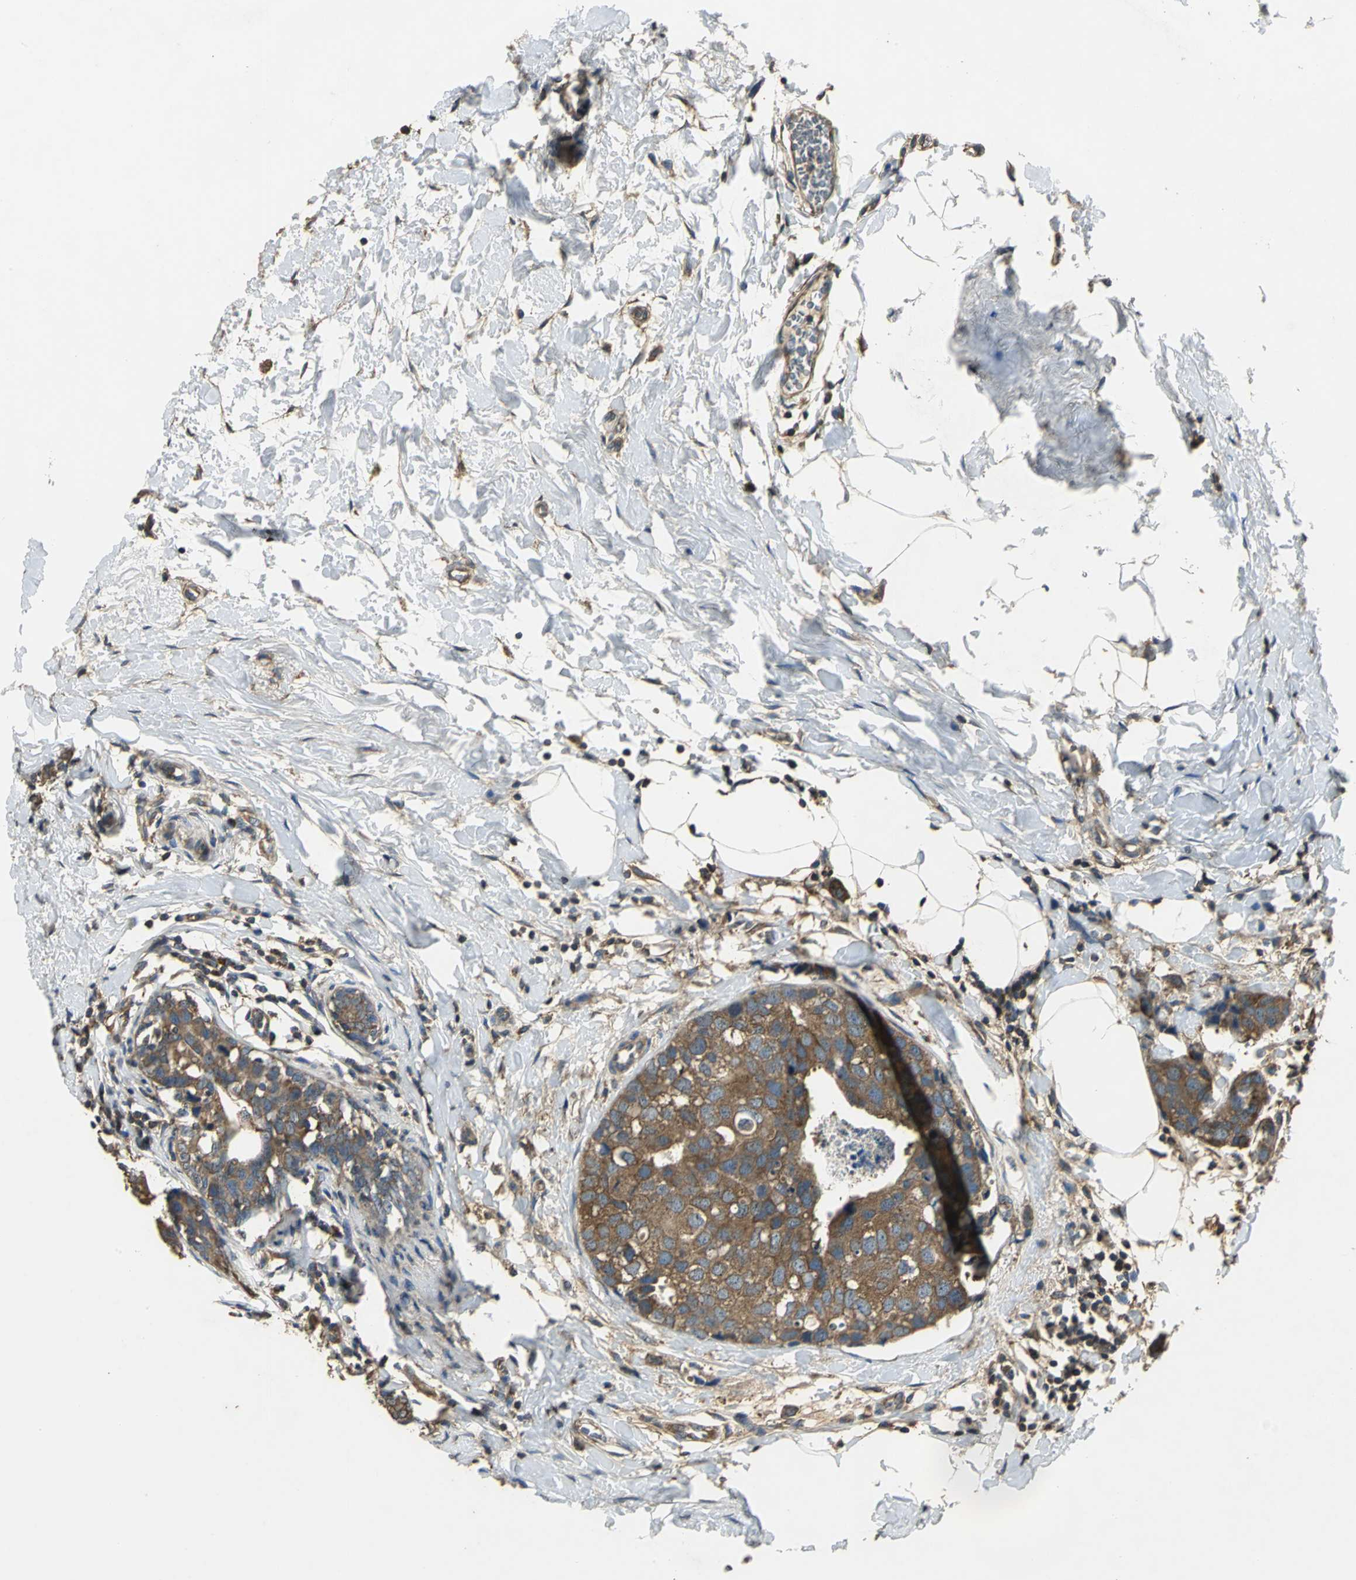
{"staining": {"intensity": "moderate", "quantity": ">75%", "location": "cytoplasmic/membranous"}, "tissue": "breast cancer", "cell_type": "Tumor cells", "image_type": "cancer", "snomed": [{"axis": "morphology", "description": "Normal tissue, NOS"}, {"axis": "morphology", "description": "Duct carcinoma"}, {"axis": "topography", "description": "Breast"}], "caption": "Human breast cancer (intraductal carcinoma) stained for a protein (brown) displays moderate cytoplasmic/membranous positive staining in about >75% of tumor cells.", "gene": "IRF3", "patient": {"sex": "female", "age": 50}}